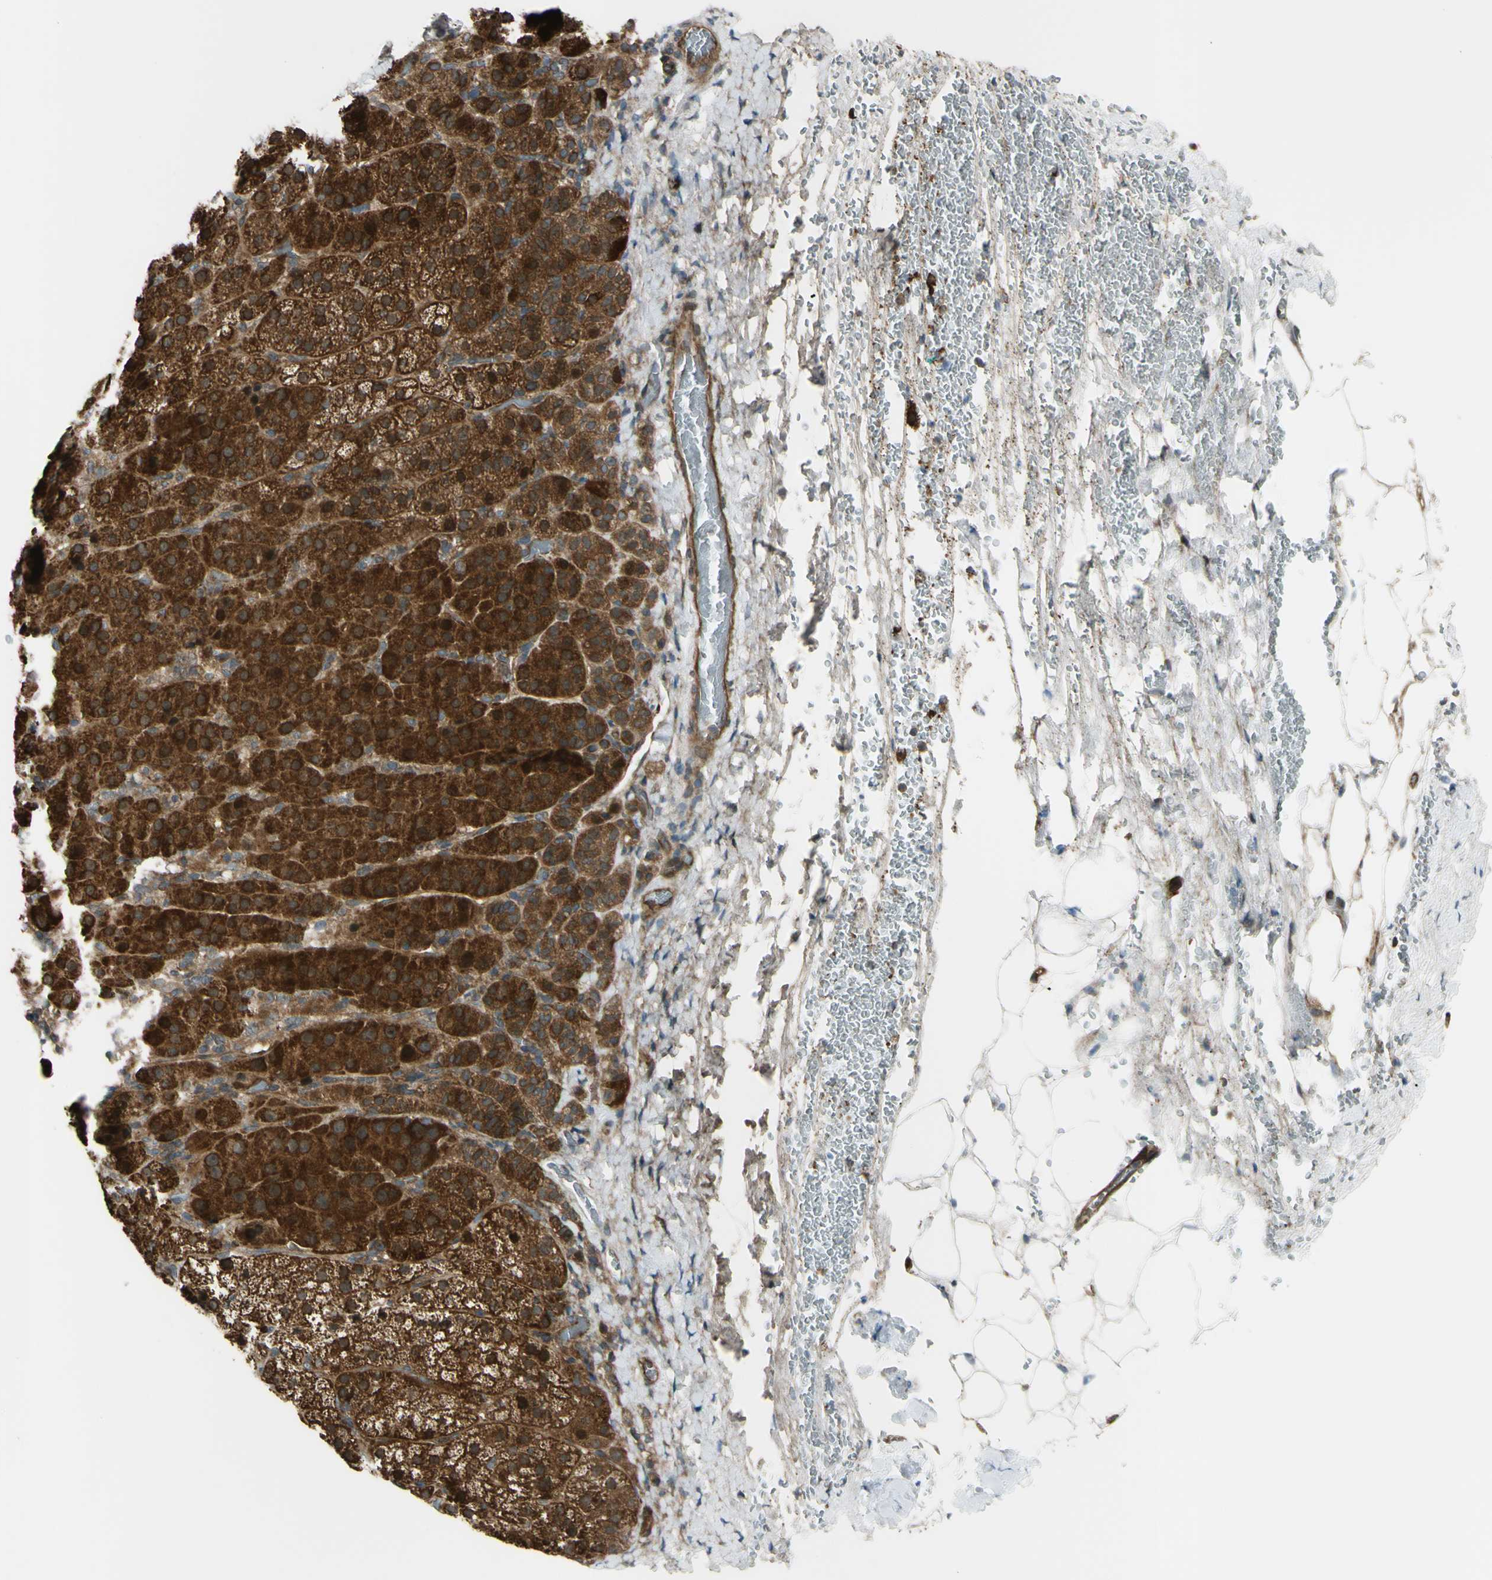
{"staining": {"intensity": "strong", "quantity": ">75%", "location": "cytoplasmic/membranous"}, "tissue": "adrenal gland", "cell_type": "Glandular cells", "image_type": "normal", "snomed": [{"axis": "morphology", "description": "Normal tissue, NOS"}, {"axis": "topography", "description": "Adrenal gland"}], "caption": "Glandular cells demonstrate strong cytoplasmic/membranous expression in about >75% of cells in unremarkable adrenal gland.", "gene": "FLII", "patient": {"sex": "female", "age": 57}}